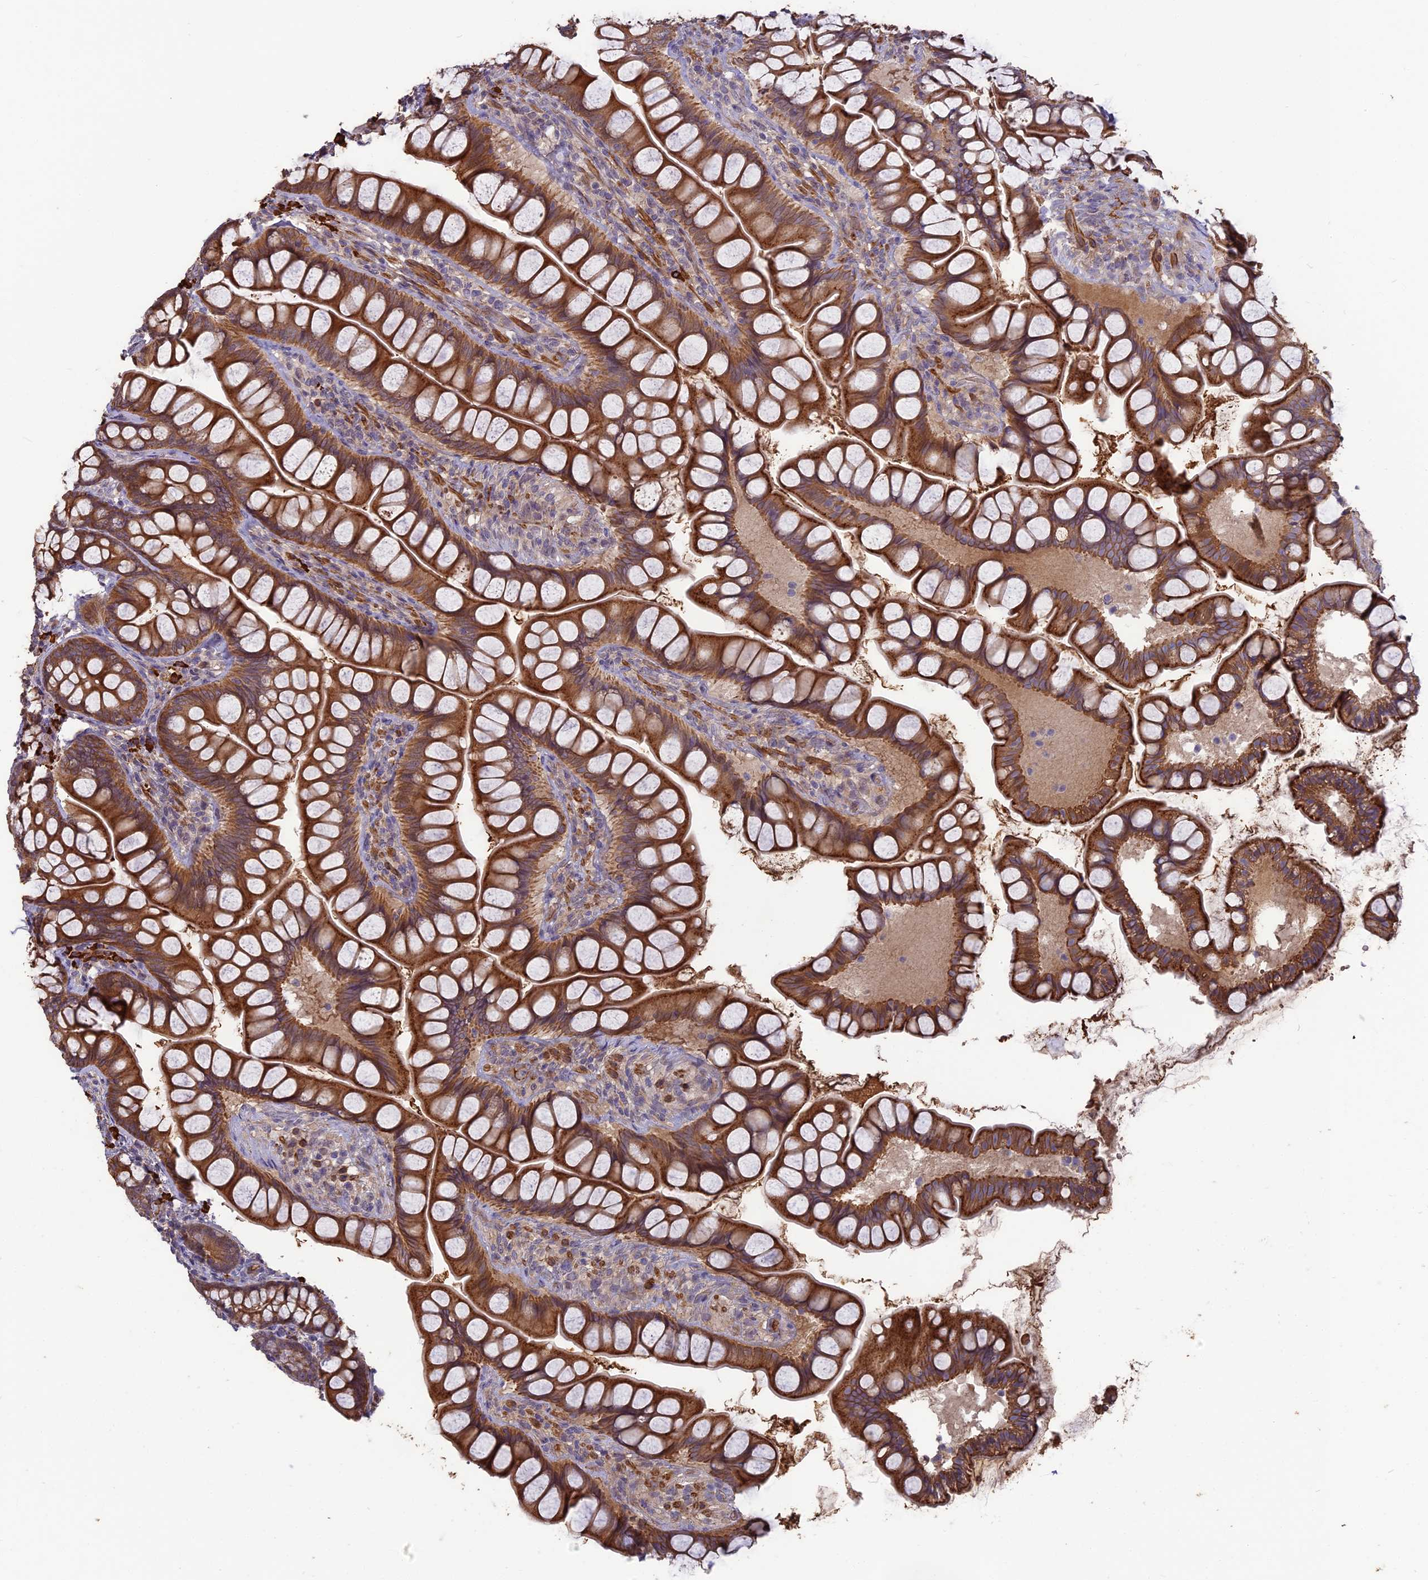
{"staining": {"intensity": "strong", "quantity": ">75%", "location": "cytoplasmic/membranous"}, "tissue": "small intestine", "cell_type": "Glandular cells", "image_type": "normal", "snomed": [{"axis": "morphology", "description": "Normal tissue, NOS"}, {"axis": "topography", "description": "Small intestine"}], "caption": "Immunohistochemical staining of normal human small intestine shows high levels of strong cytoplasmic/membranous staining in about >75% of glandular cells. Immunohistochemistry stains the protein of interest in brown and the nuclei are stained blue.", "gene": "ERMAP", "patient": {"sex": "male", "age": 70}}